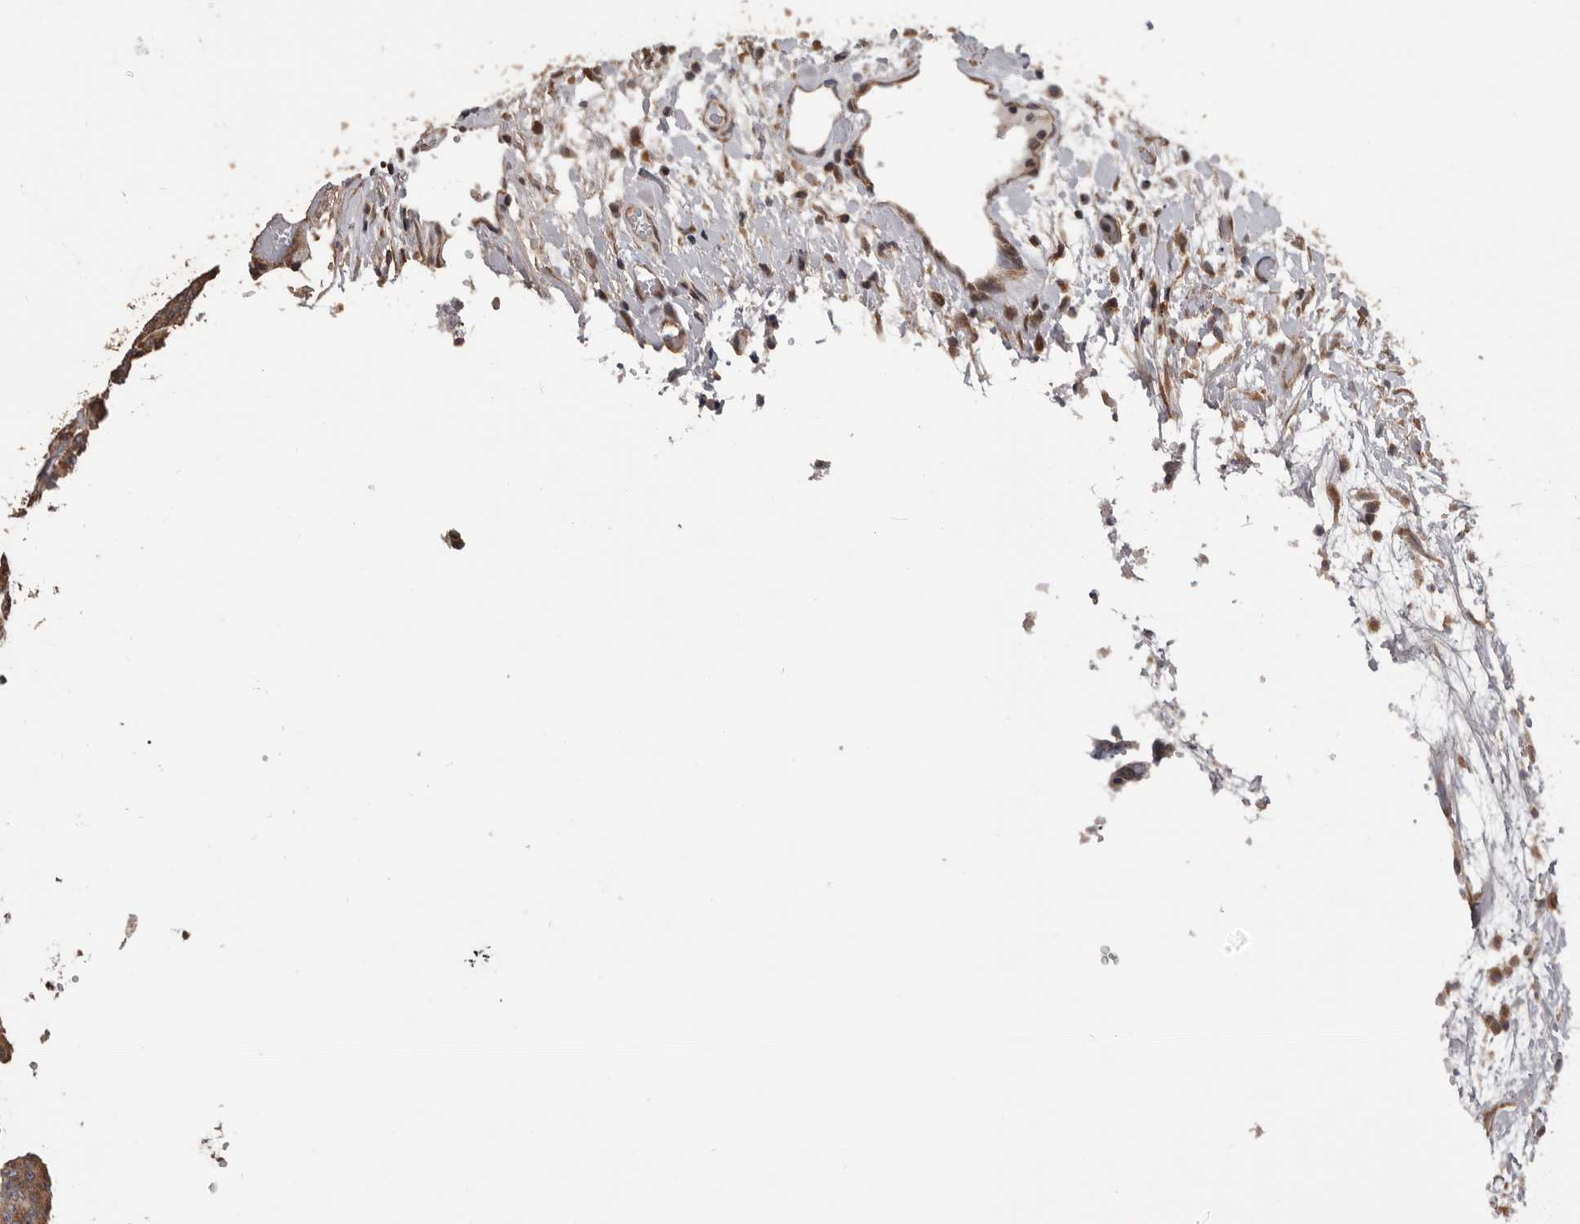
{"staining": {"intensity": "moderate", "quantity": ">75%", "location": "cytoplasmic/membranous"}, "tissue": "colorectal cancer", "cell_type": "Tumor cells", "image_type": "cancer", "snomed": [{"axis": "morphology", "description": "Adenocarcinoma, NOS"}, {"axis": "topography", "description": "Colon"}], "caption": "Colorectal adenocarcinoma stained with a brown dye exhibits moderate cytoplasmic/membranous positive expression in about >75% of tumor cells.", "gene": "ADAMTS2", "patient": {"sex": "female", "age": 53}}